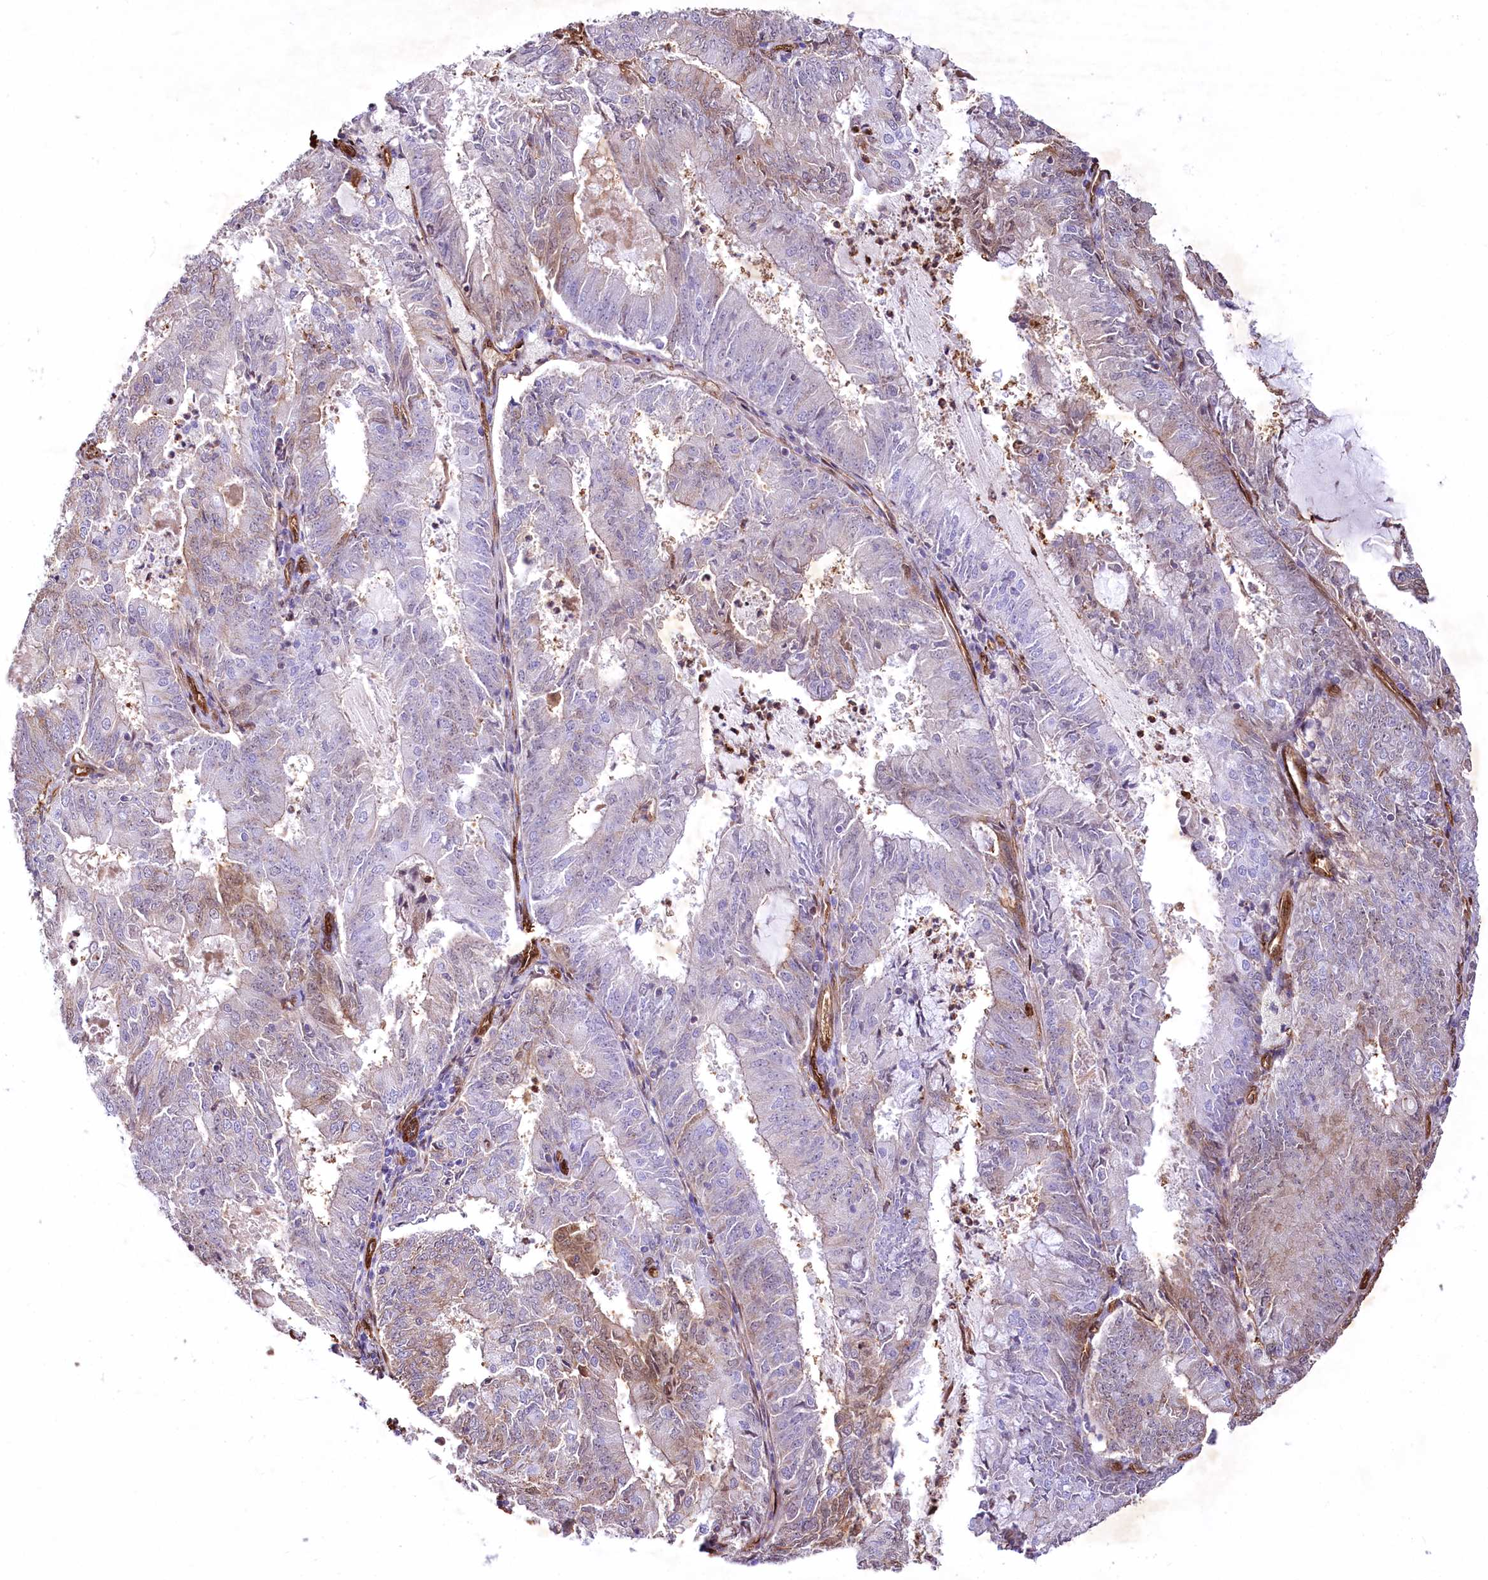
{"staining": {"intensity": "moderate", "quantity": "<25%", "location": "cytoplasmic/membranous"}, "tissue": "endometrial cancer", "cell_type": "Tumor cells", "image_type": "cancer", "snomed": [{"axis": "morphology", "description": "Adenocarcinoma, NOS"}, {"axis": "topography", "description": "Endometrium"}], "caption": "Immunohistochemistry photomicrograph of neoplastic tissue: human endometrial cancer (adenocarcinoma) stained using immunohistochemistry reveals low levels of moderate protein expression localized specifically in the cytoplasmic/membranous of tumor cells, appearing as a cytoplasmic/membranous brown color.", "gene": "PTMS", "patient": {"sex": "female", "age": 57}}